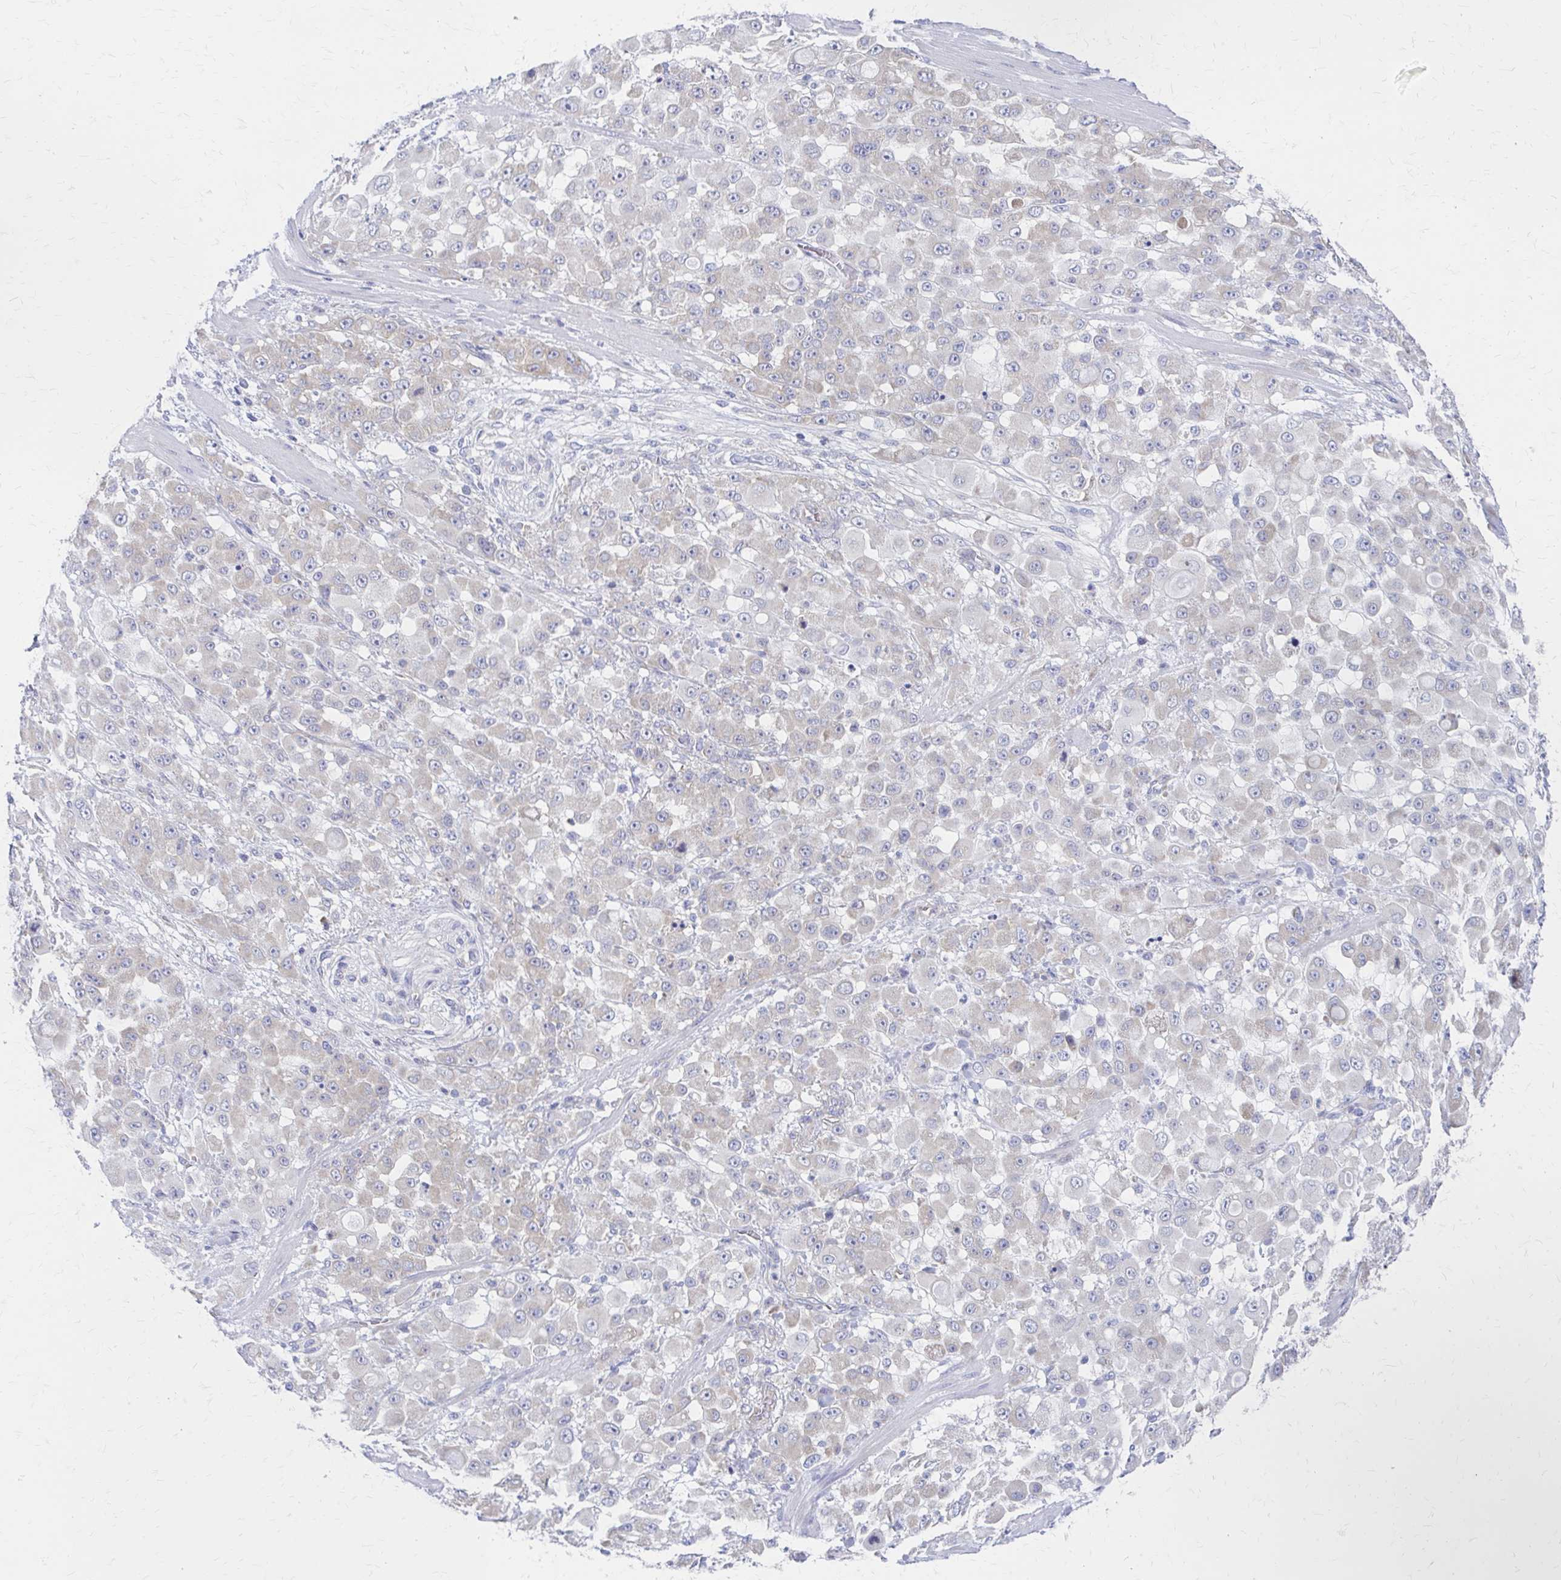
{"staining": {"intensity": "negative", "quantity": "none", "location": "none"}, "tissue": "stomach cancer", "cell_type": "Tumor cells", "image_type": "cancer", "snomed": [{"axis": "morphology", "description": "Adenocarcinoma, NOS"}, {"axis": "topography", "description": "Stomach"}], "caption": "Immunohistochemical staining of human adenocarcinoma (stomach) shows no significant expression in tumor cells.", "gene": "RPL27A", "patient": {"sex": "female", "age": 76}}